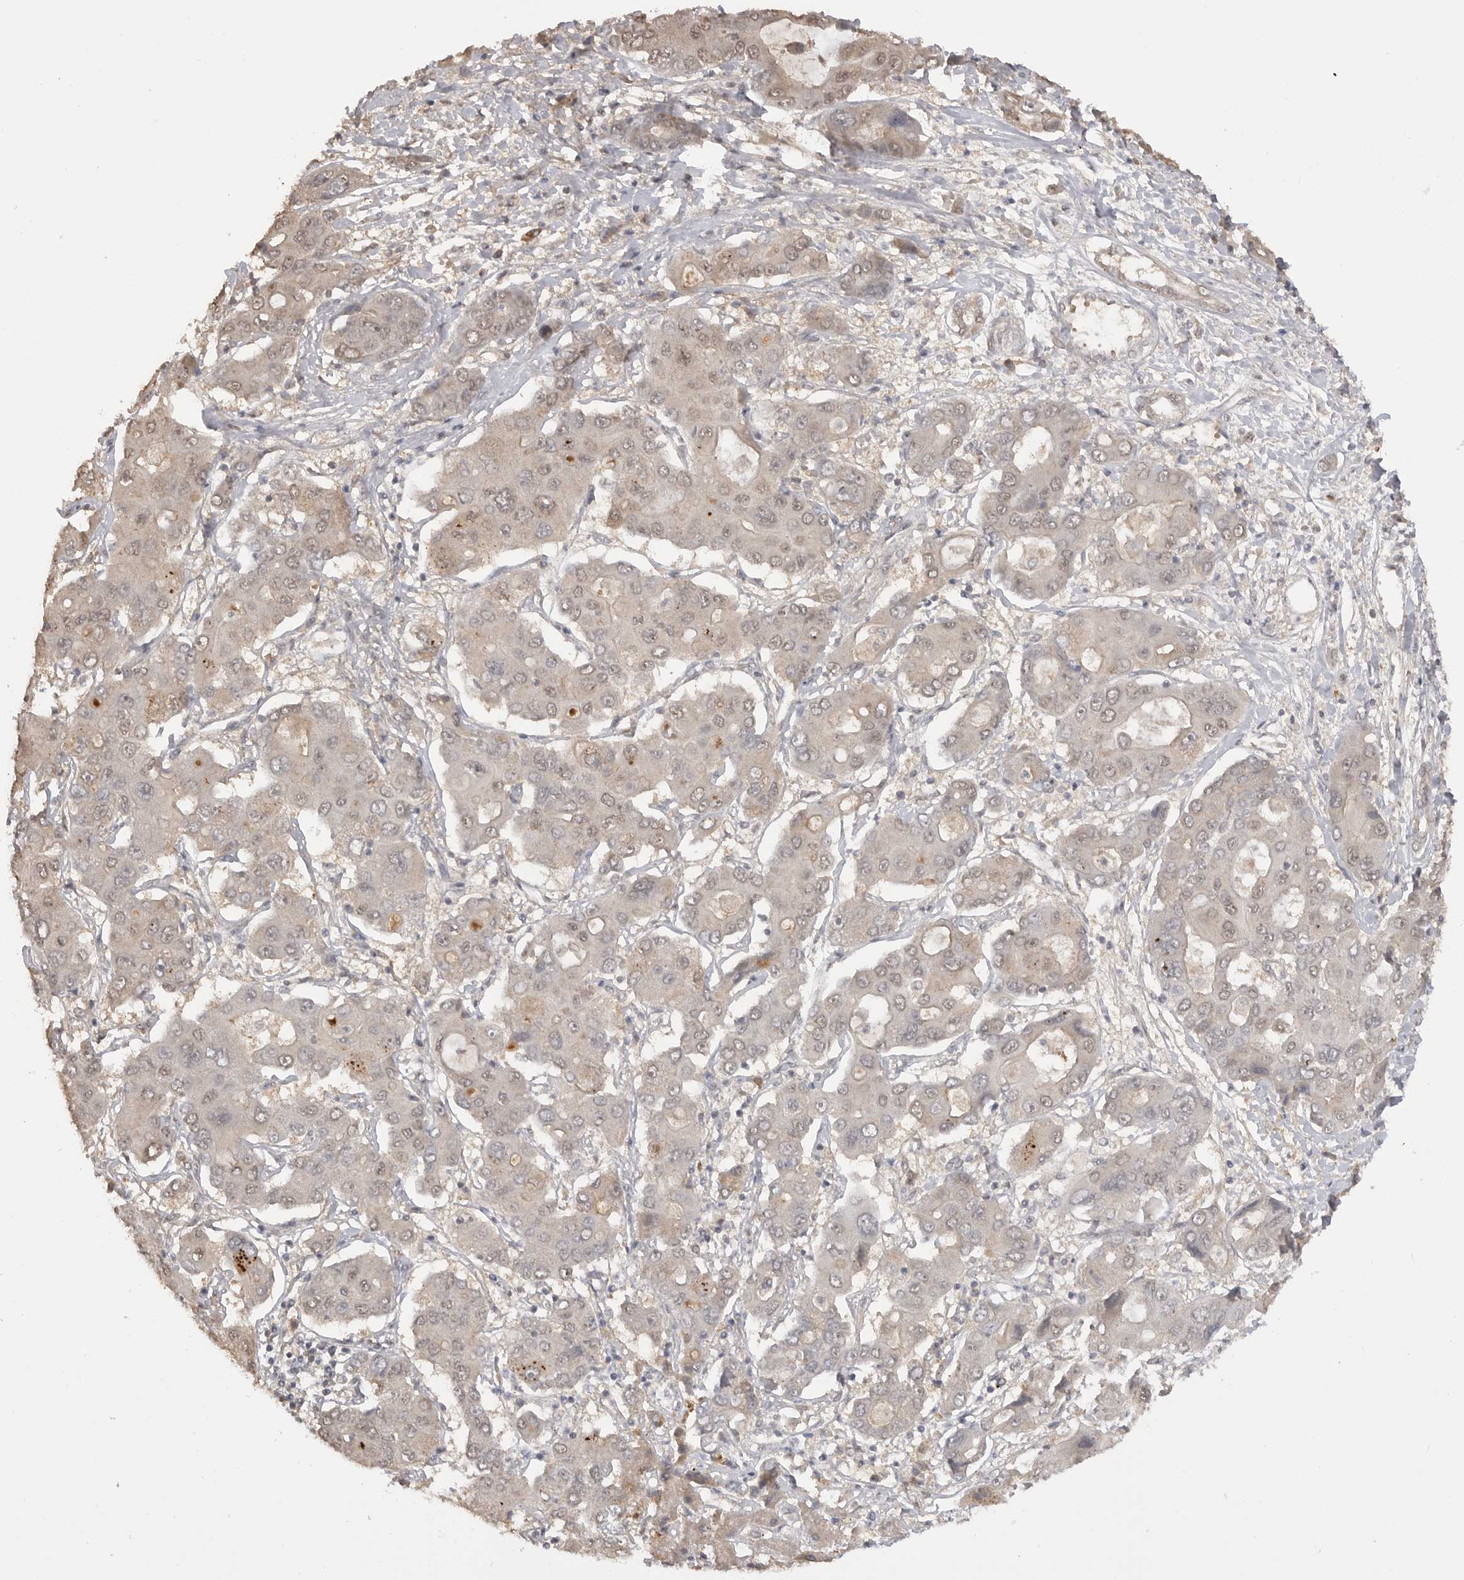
{"staining": {"intensity": "weak", "quantity": "<25%", "location": "nuclear"}, "tissue": "liver cancer", "cell_type": "Tumor cells", "image_type": "cancer", "snomed": [{"axis": "morphology", "description": "Cholangiocarcinoma"}, {"axis": "topography", "description": "Liver"}], "caption": "This is an IHC micrograph of human liver cholangiocarcinoma. There is no staining in tumor cells.", "gene": "ASPSCR1", "patient": {"sex": "male", "age": 67}}